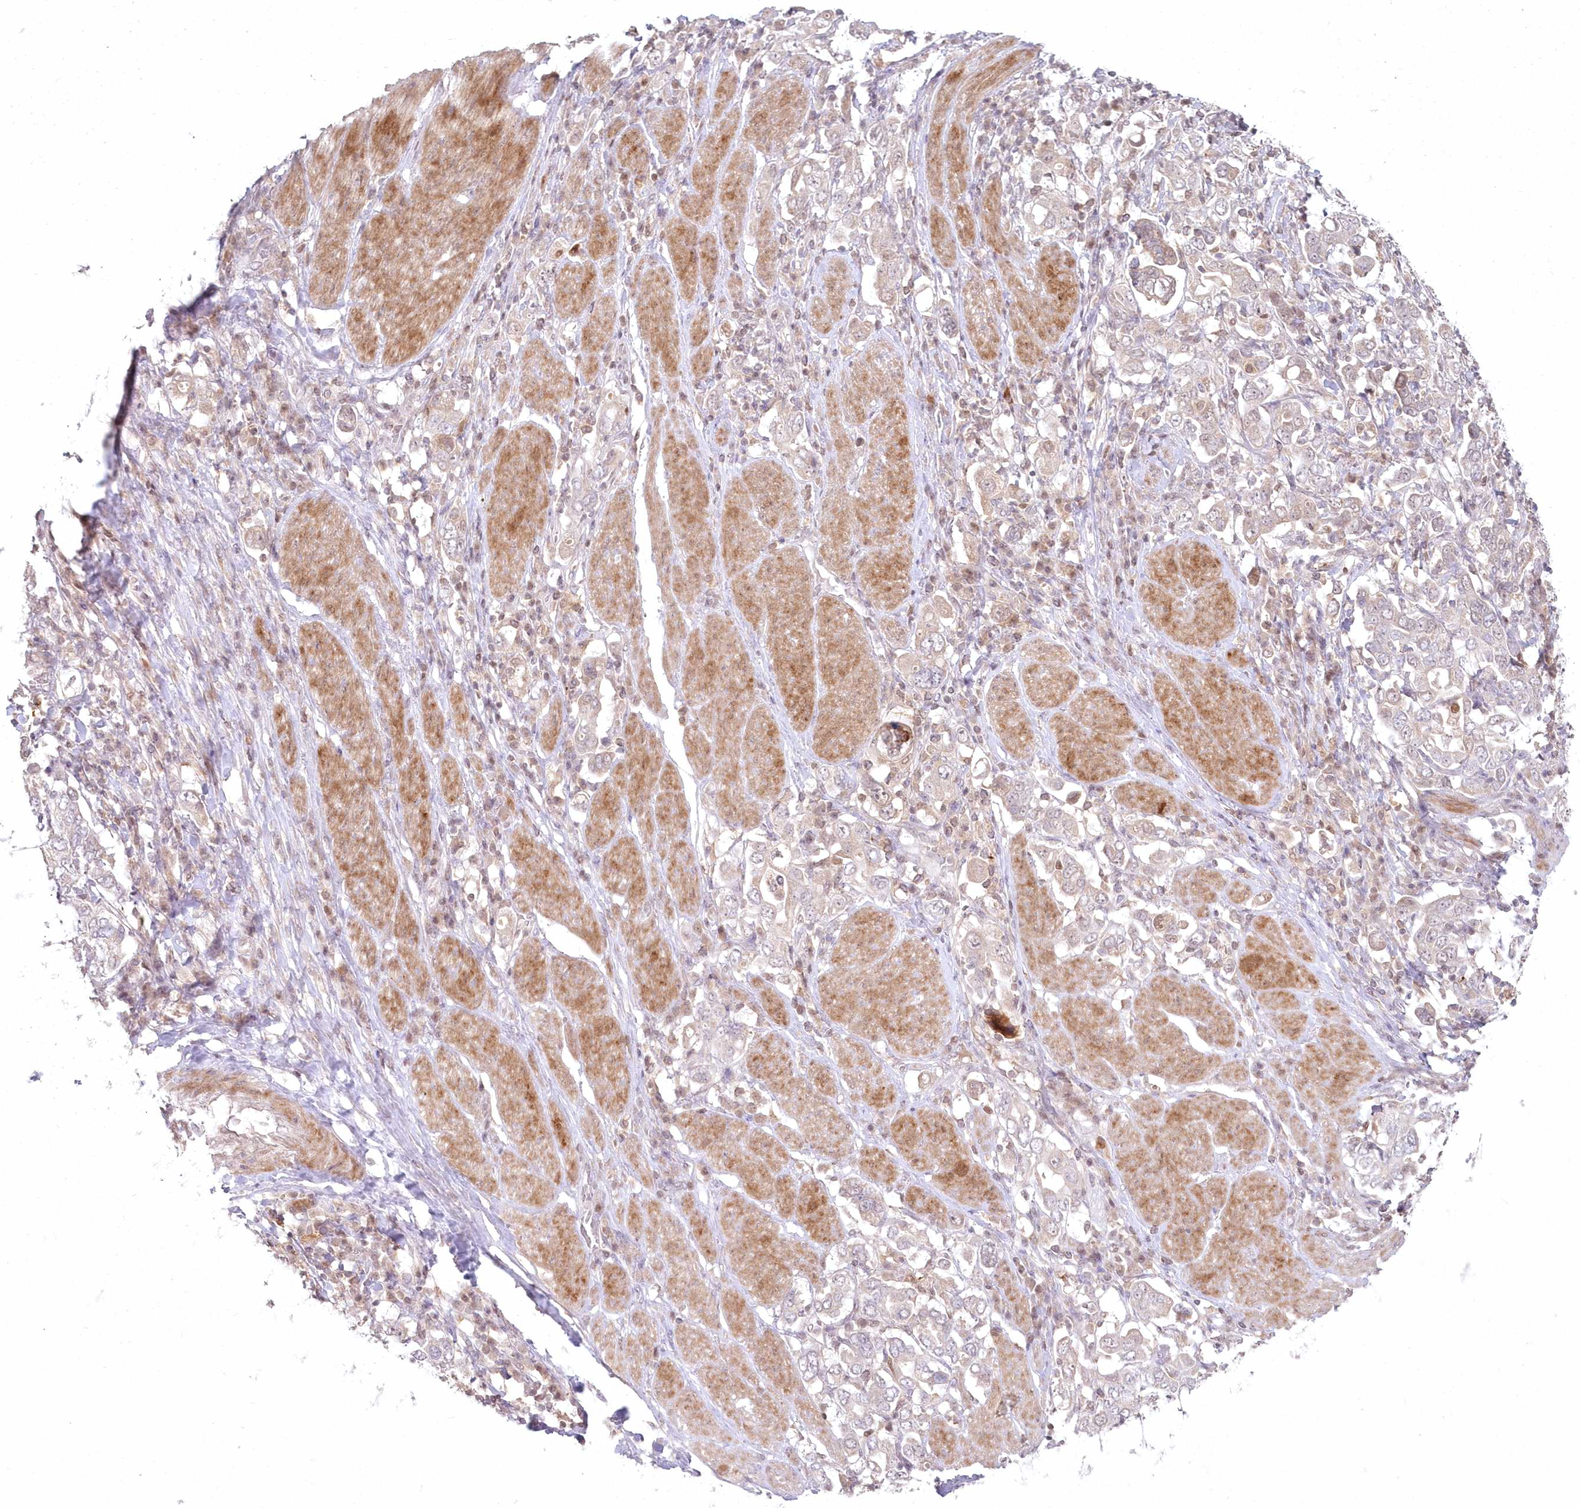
{"staining": {"intensity": "negative", "quantity": "none", "location": "none"}, "tissue": "stomach cancer", "cell_type": "Tumor cells", "image_type": "cancer", "snomed": [{"axis": "morphology", "description": "Adenocarcinoma, NOS"}, {"axis": "topography", "description": "Stomach, upper"}], "caption": "Adenocarcinoma (stomach) was stained to show a protein in brown. There is no significant positivity in tumor cells.", "gene": "ASCC1", "patient": {"sex": "male", "age": 62}}